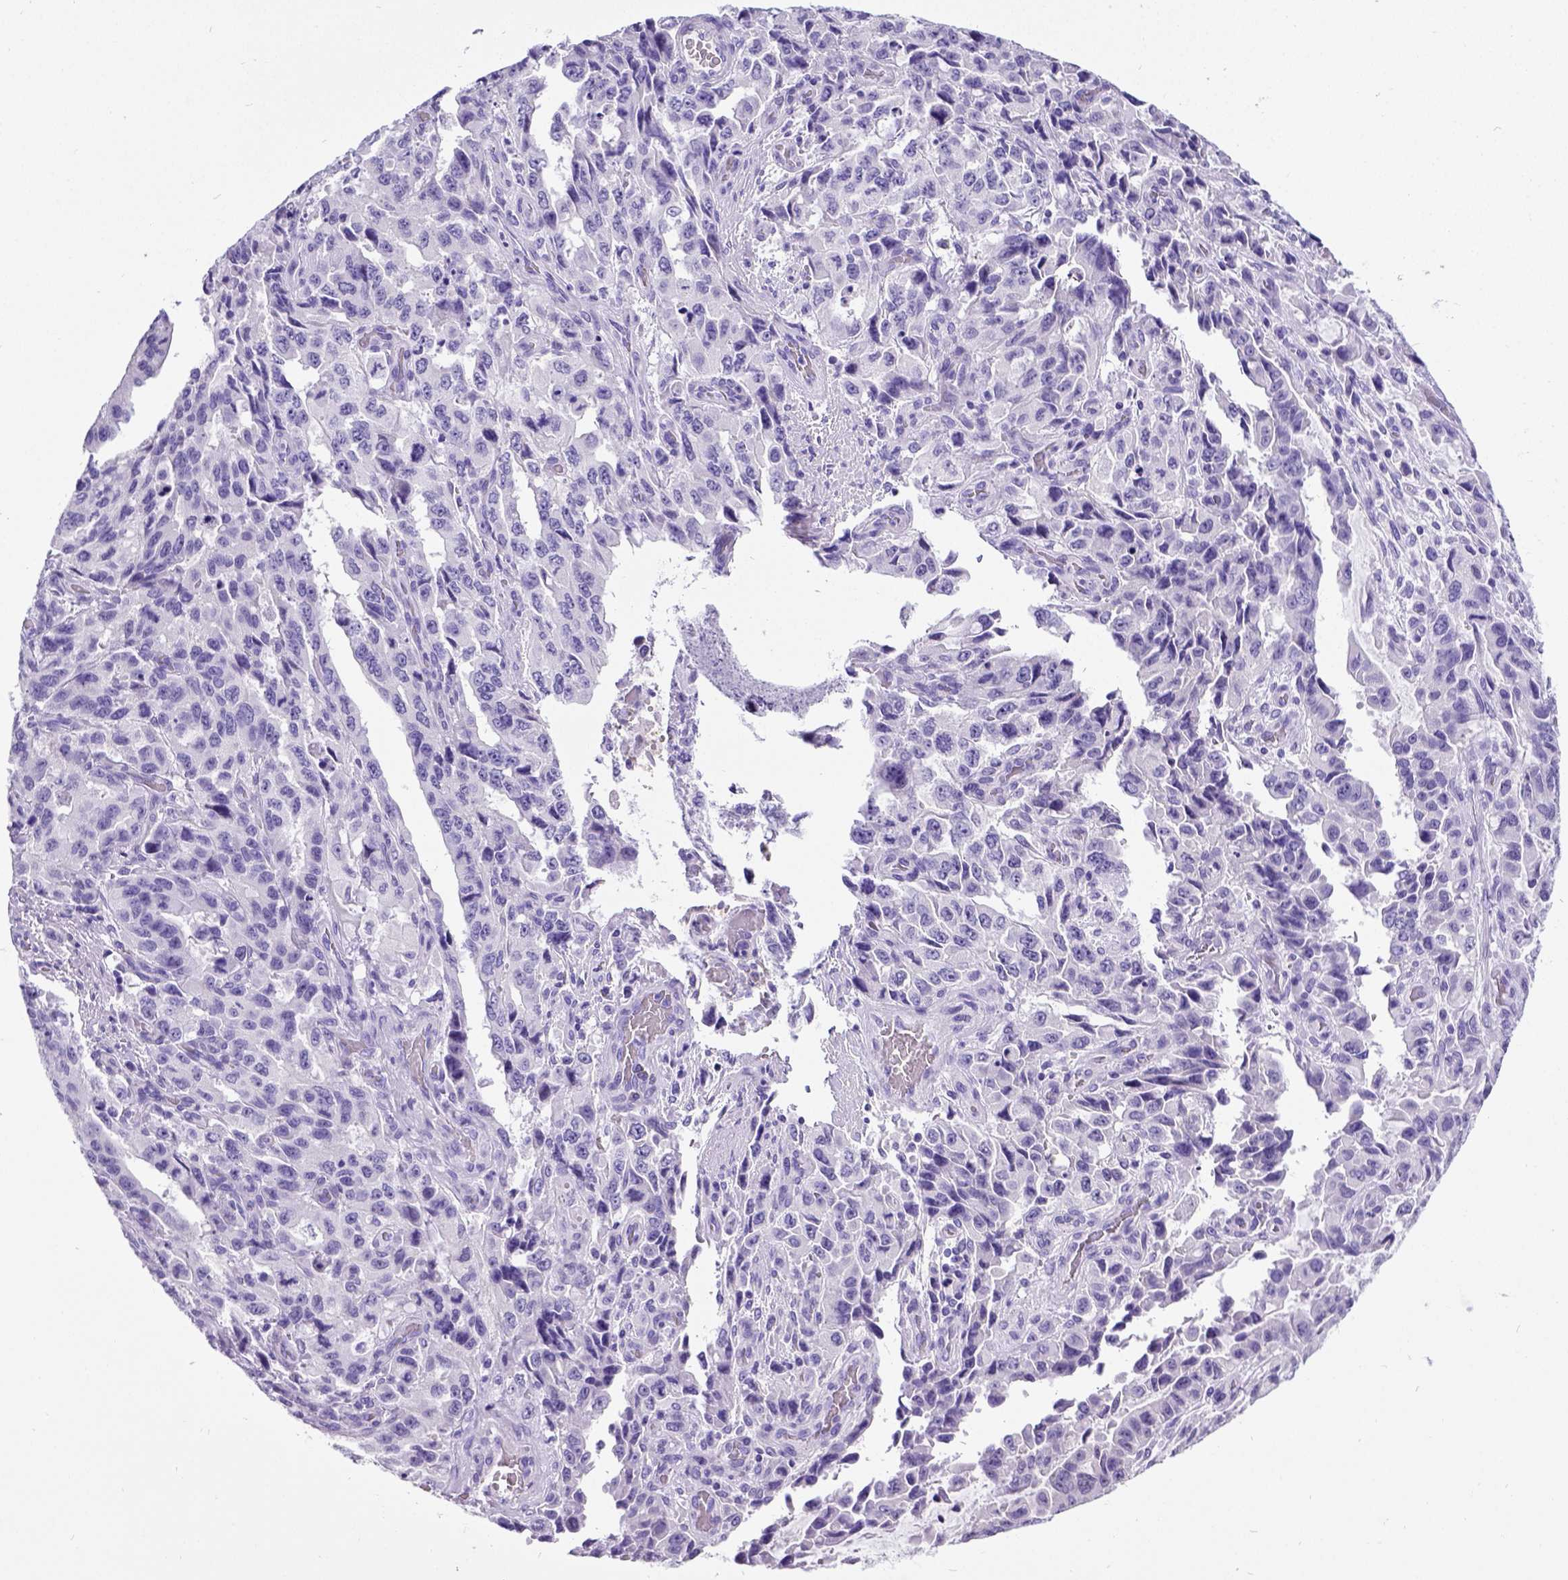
{"staining": {"intensity": "negative", "quantity": "none", "location": "none"}, "tissue": "stomach cancer", "cell_type": "Tumor cells", "image_type": "cancer", "snomed": [{"axis": "morphology", "description": "Adenocarcinoma, NOS"}, {"axis": "topography", "description": "Stomach, upper"}], "caption": "DAB (3,3'-diaminobenzidine) immunohistochemical staining of human stomach cancer exhibits no significant positivity in tumor cells.", "gene": "SATB2", "patient": {"sex": "male", "age": 85}}